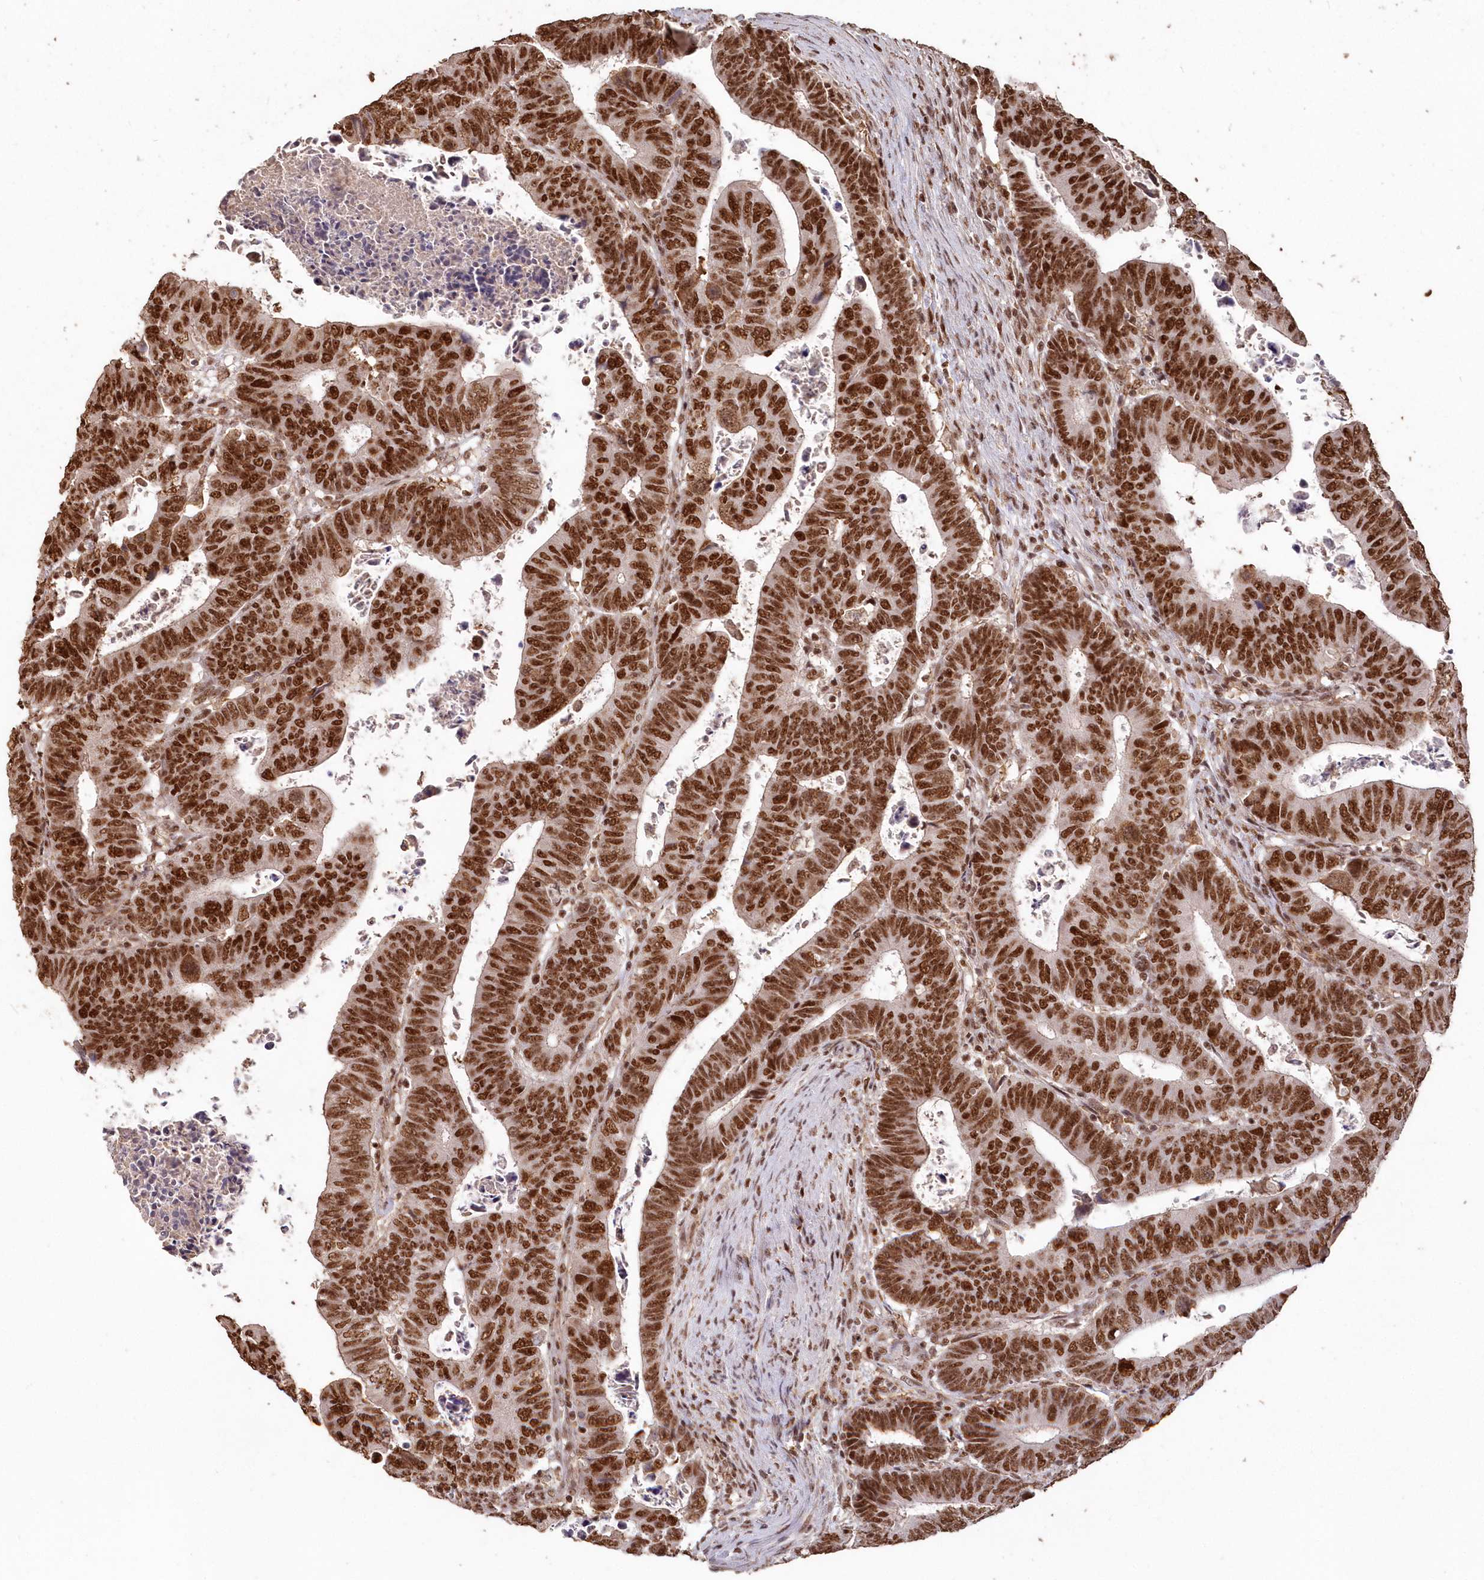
{"staining": {"intensity": "strong", "quantity": ">75%", "location": "nuclear"}, "tissue": "colorectal cancer", "cell_type": "Tumor cells", "image_type": "cancer", "snomed": [{"axis": "morphology", "description": "Normal tissue, NOS"}, {"axis": "morphology", "description": "Adenocarcinoma, NOS"}, {"axis": "topography", "description": "Rectum"}], "caption": "Colorectal cancer stained for a protein shows strong nuclear positivity in tumor cells.", "gene": "PDS5A", "patient": {"sex": "female", "age": 65}}